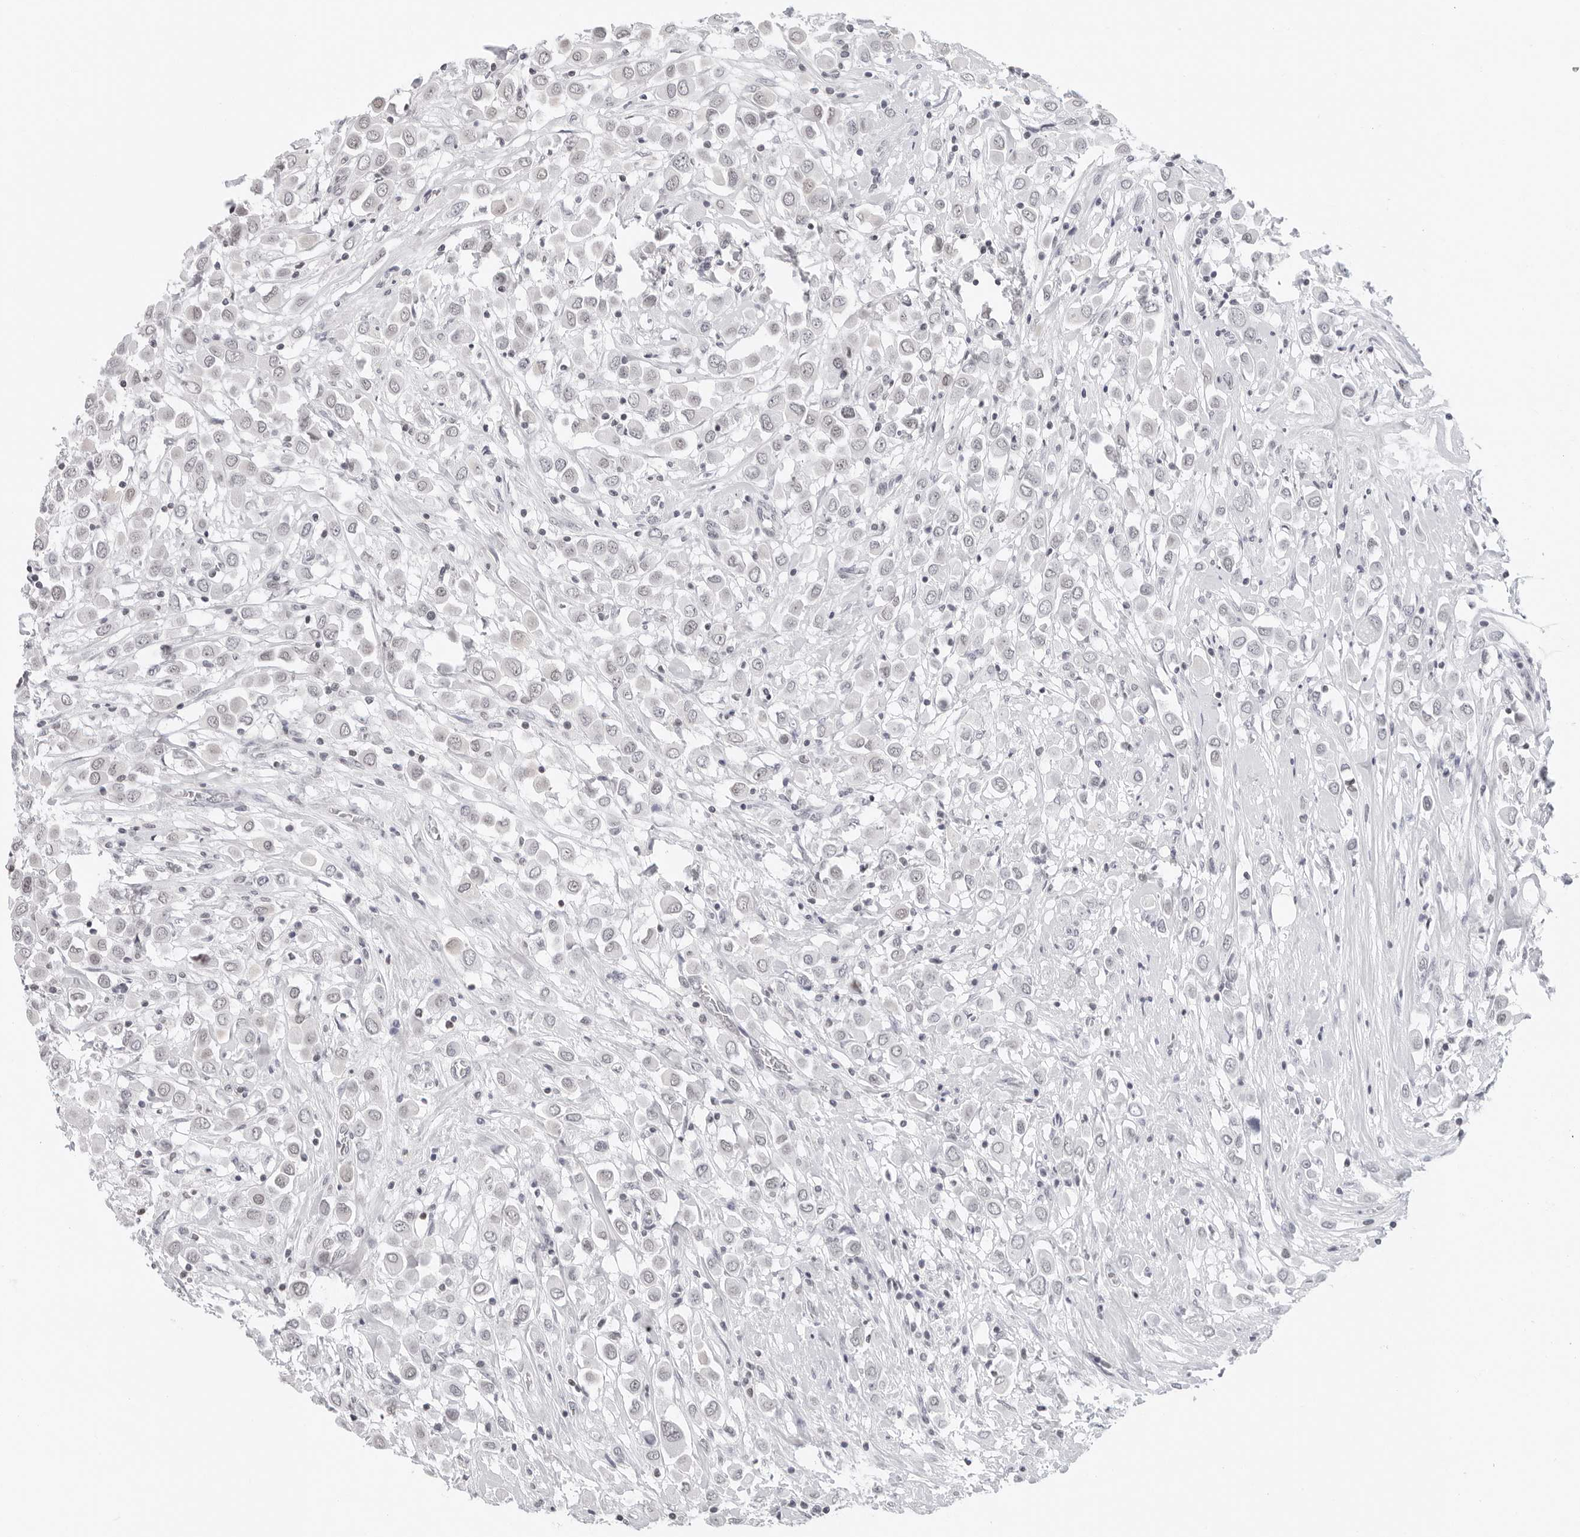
{"staining": {"intensity": "negative", "quantity": "none", "location": "none"}, "tissue": "breast cancer", "cell_type": "Tumor cells", "image_type": "cancer", "snomed": [{"axis": "morphology", "description": "Duct carcinoma"}, {"axis": "topography", "description": "Breast"}], "caption": "Immunohistochemical staining of human breast intraductal carcinoma displays no significant expression in tumor cells.", "gene": "FLG2", "patient": {"sex": "female", "age": 61}}